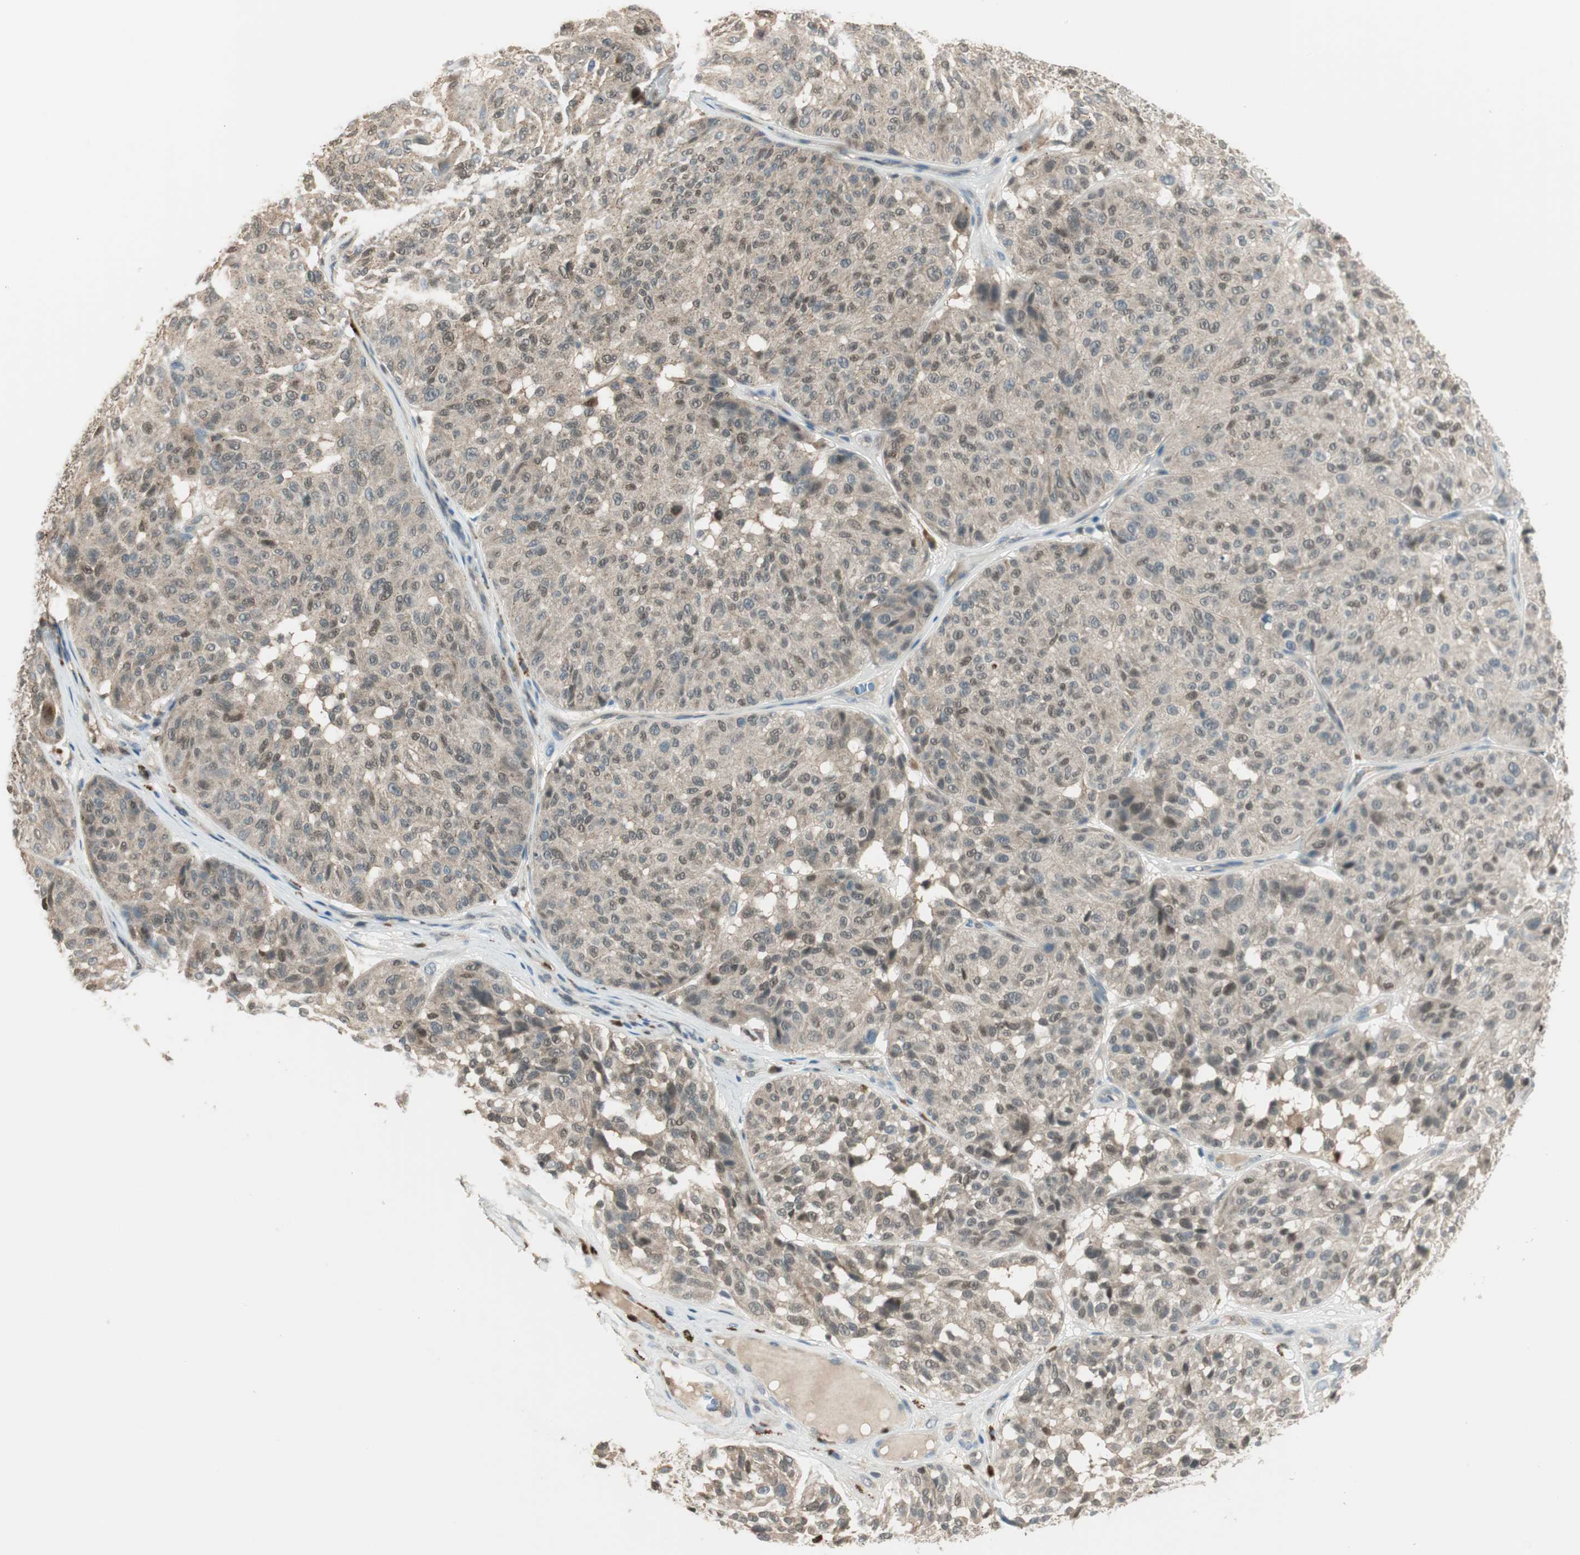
{"staining": {"intensity": "weak", "quantity": "25%-75%", "location": "nuclear"}, "tissue": "melanoma", "cell_type": "Tumor cells", "image_type": "cancer", "snomed": [{"axis": "morphology", "description": "Malignant melanoma, NOS"}, {"axis": "topography", "description": "Skin"}], "caption": "IHC (DAB (3,3'-diaminobenzidine)) staining of melanoma demonstrates weak nuclear protein positivity in about 25%-75% of tumor cells.", "gene": "LTA4H", "patient": {"sex": "female", "age": 46}}